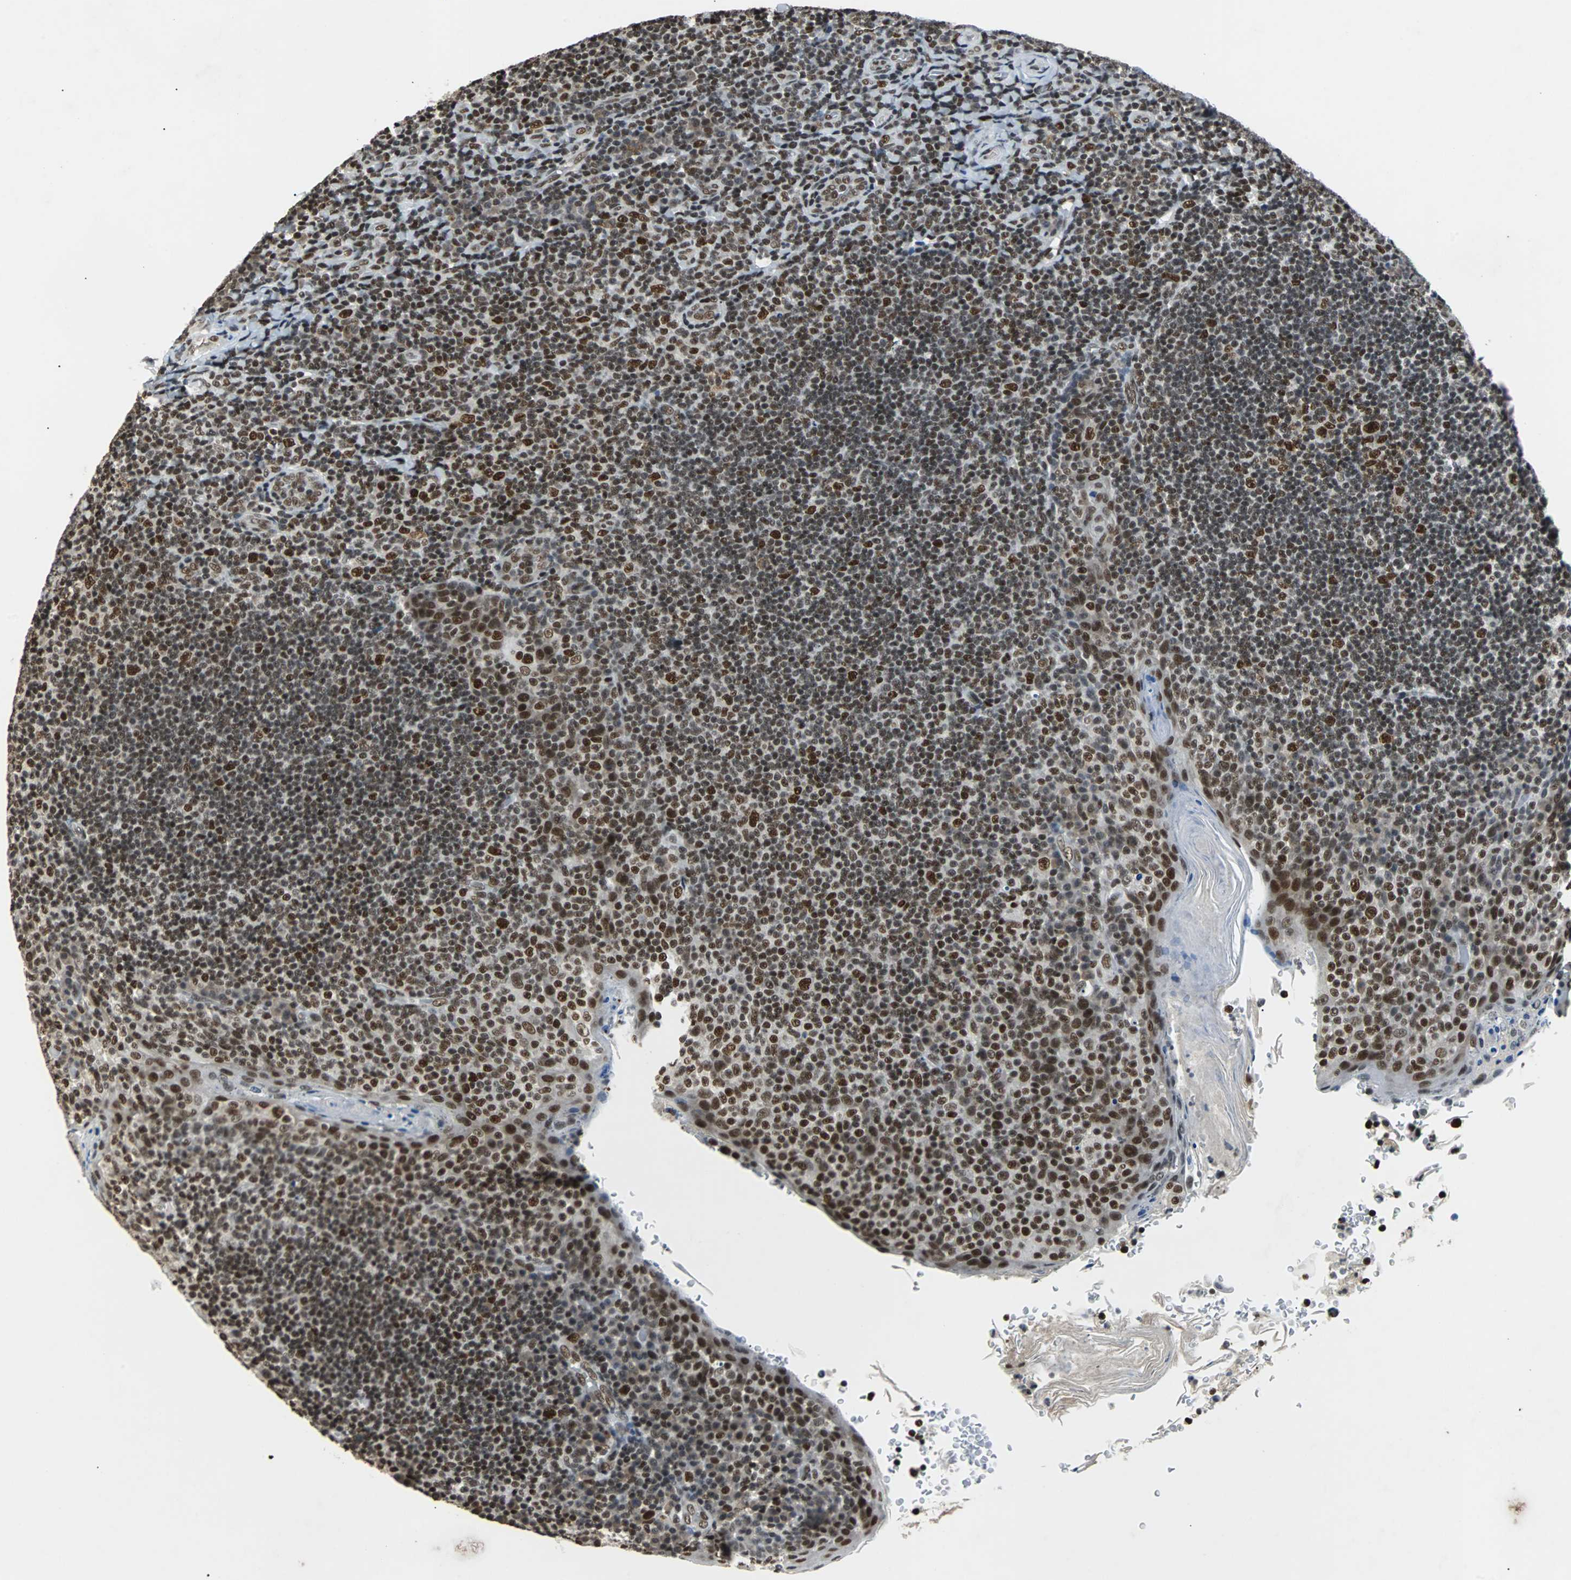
{"staining": {"intensity": "strong", "quantity": ">75%", "location": "nuclear"}, "tissue": "tonsil", "cell_type": "Germinal center cells", "image_type": "normal", "snomed": [{"axis": "morphology", "description": "Normal tissue, NOS"}, {"axis": "topography", "description": "Tonsil"}], "caption": "Tonsil stained with DAB (3,3'-diaminobenzidine) immunohistochemistry displays high levels of strong nuclear expression in about >75% of germinal center cells. (DAB (3,3'-diaminobenzidine) = brown stain, brightfield microscopy at high magnification).", "gene": "GATAD2A", "patient": {"sex": "male", "age": 17}}